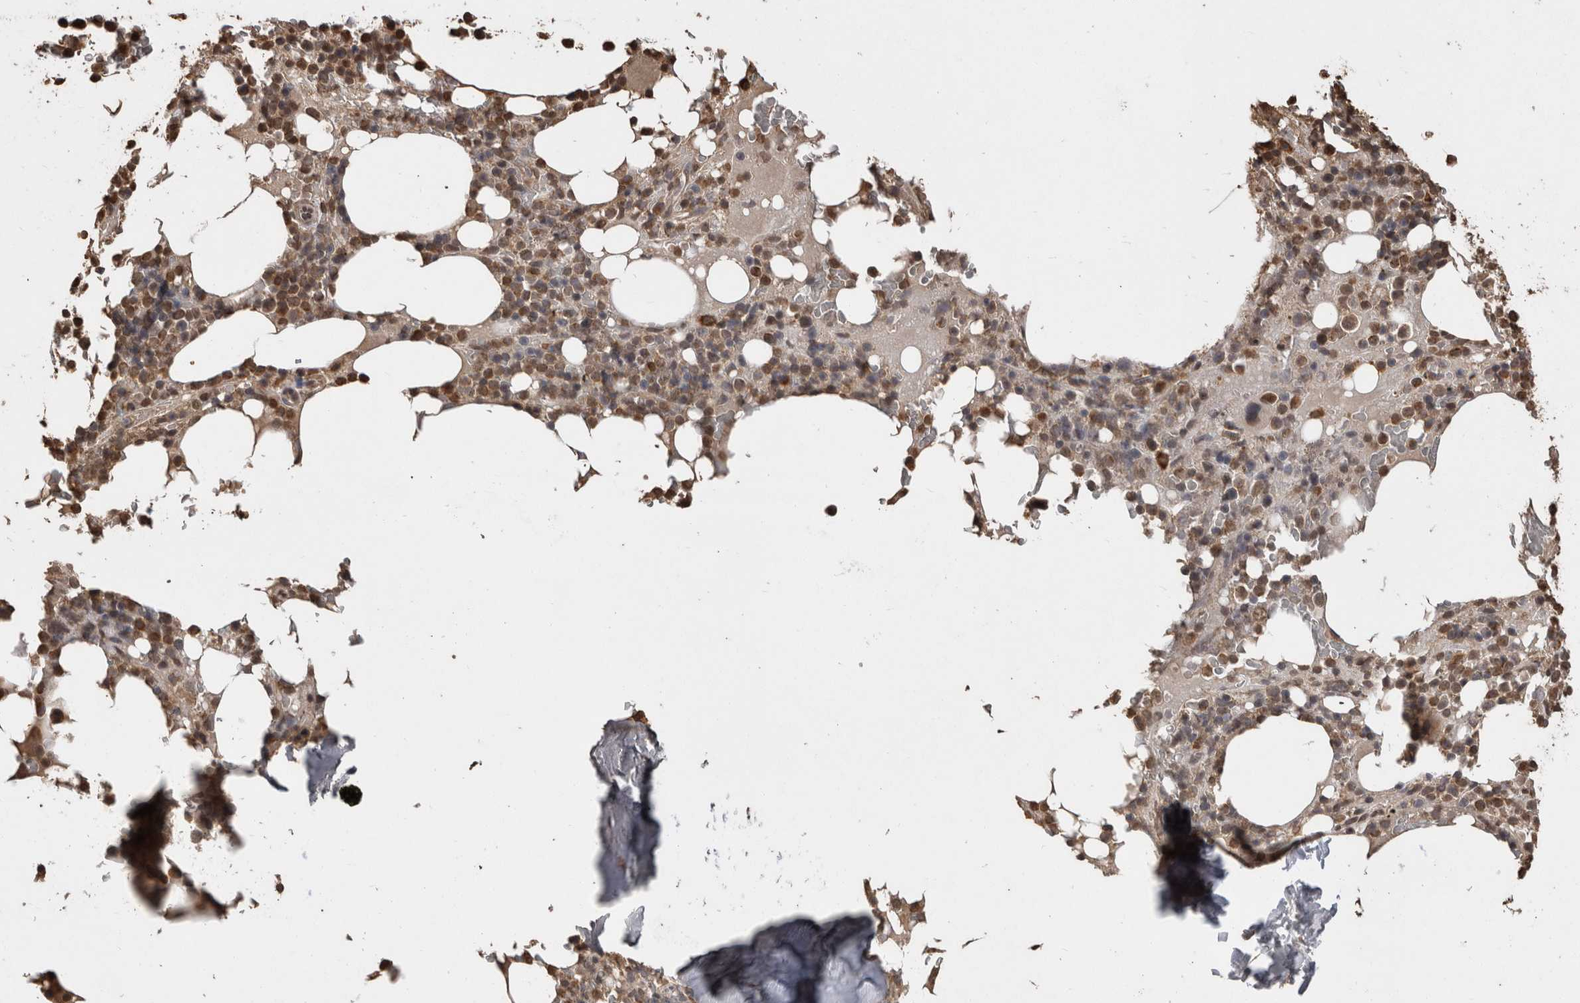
{"staining": {"intensity": "moderate", "quantity": ">75%", "location": "cytoplasmic/membranous,nuclear"}, "tissue": "bone marrow", "cell_type": "Hematopoietic cells", "image_type": "normal", "snomed": [{"axis": "morphology", "description": "Normal tissue, NOS"}, {"axis": "topography", "description": "Bone marrow"}], "caption": "Immunohistochemical staining of benign bone marrow shows moderate cytoplasmic/membranous,nuclear protein positivity in about >75% of hematopoietic cells. The staining is performed using DAB (3,3'-diaminobenzidine) brown chromogen to label protein expression. The nuclei are counter-stained blue using hematoxylin.", "gene": "SOCS5", "patient": {"sex": "male", "age": 58}}